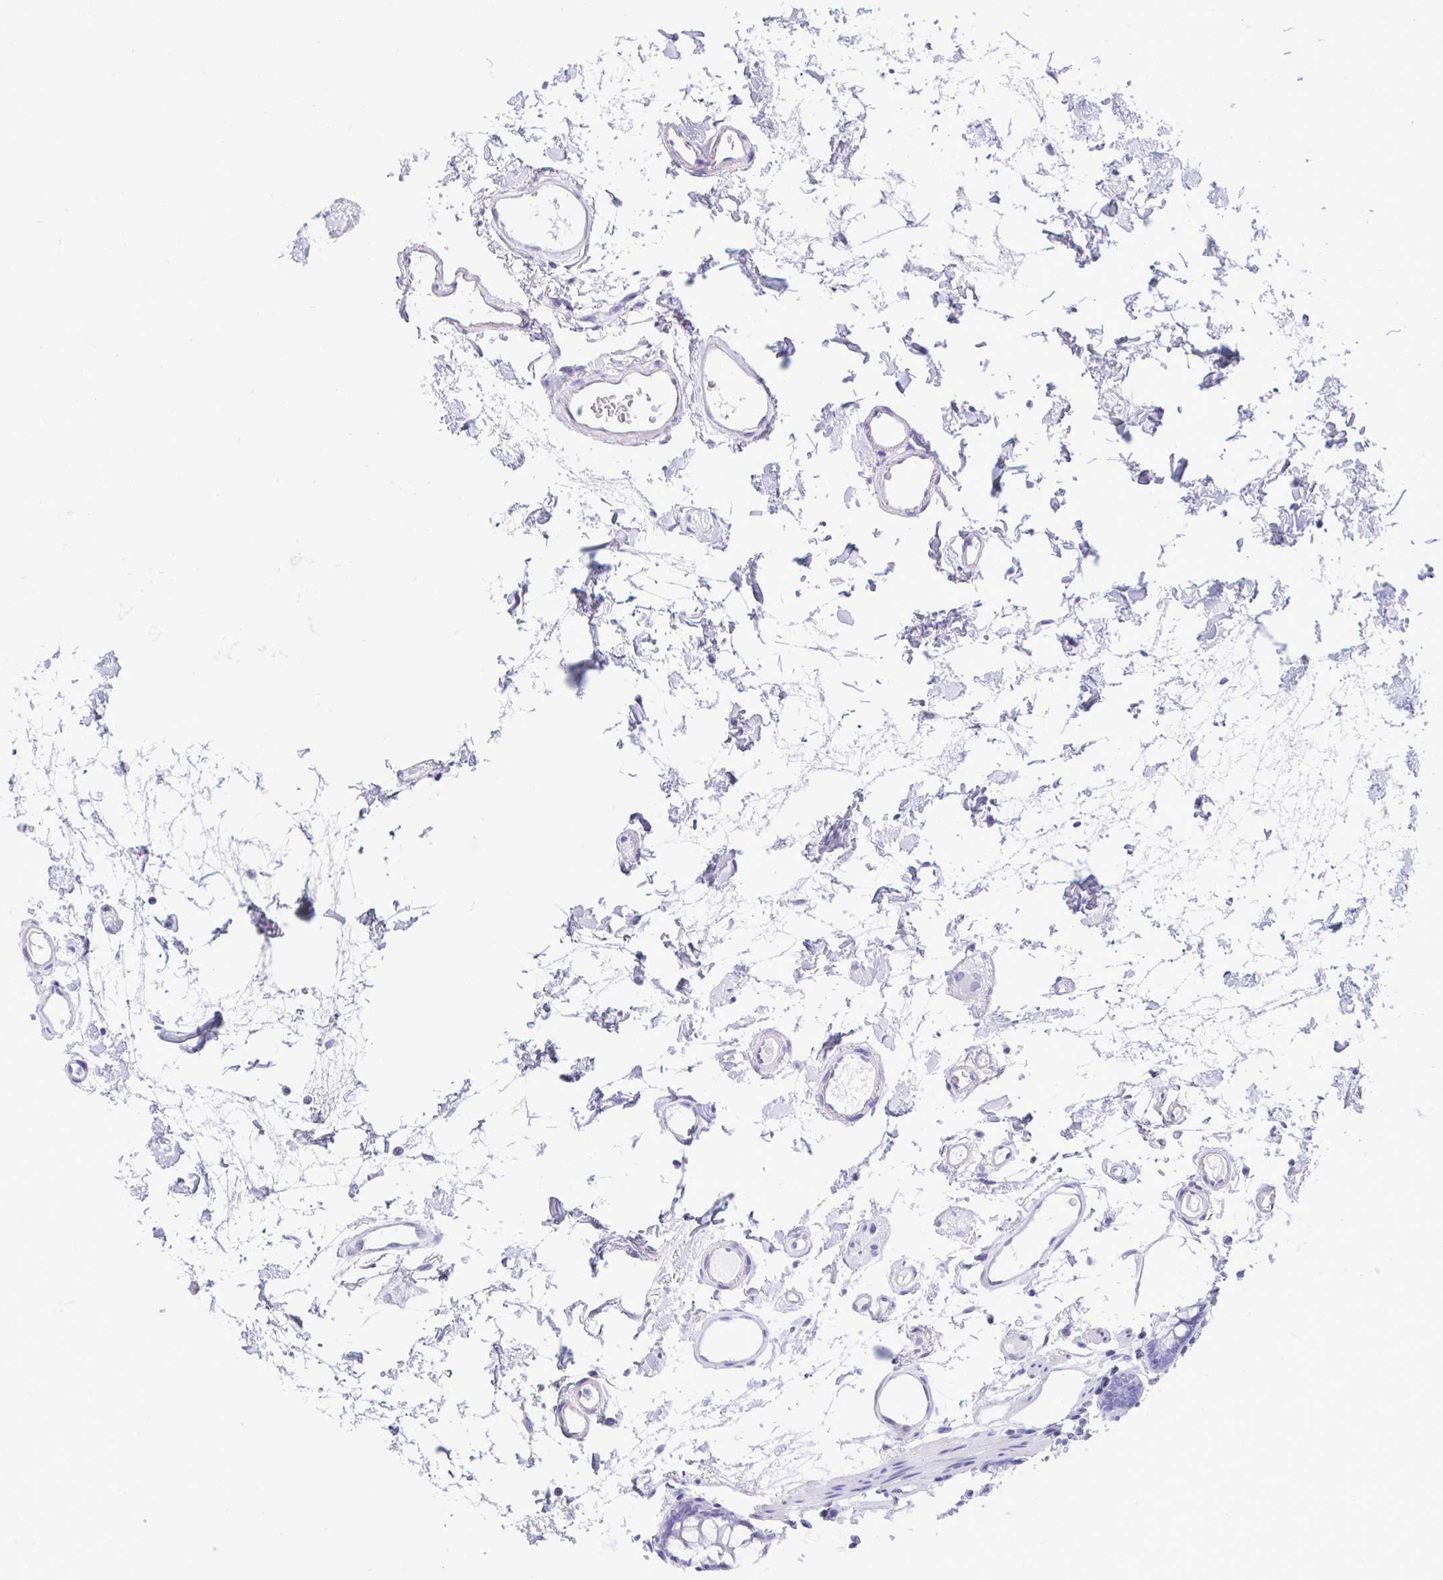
{"staining": {"intensity": "negative", "quantity": "none", "location": "none"}, "tissue": "colon", "cell_type": "Endothelial cells", "image_type": "normal", "snomed": [{"axis": "morphology", "description": "Normal tissue, NOS"}, {"axis": "topography", "description": "Colon"}], "caption": "The immunohistochemistry image has no significant staining in endothelial cells of colon.", "gene": "CPA1", "patient": {"sex": "female", "age": 84}}